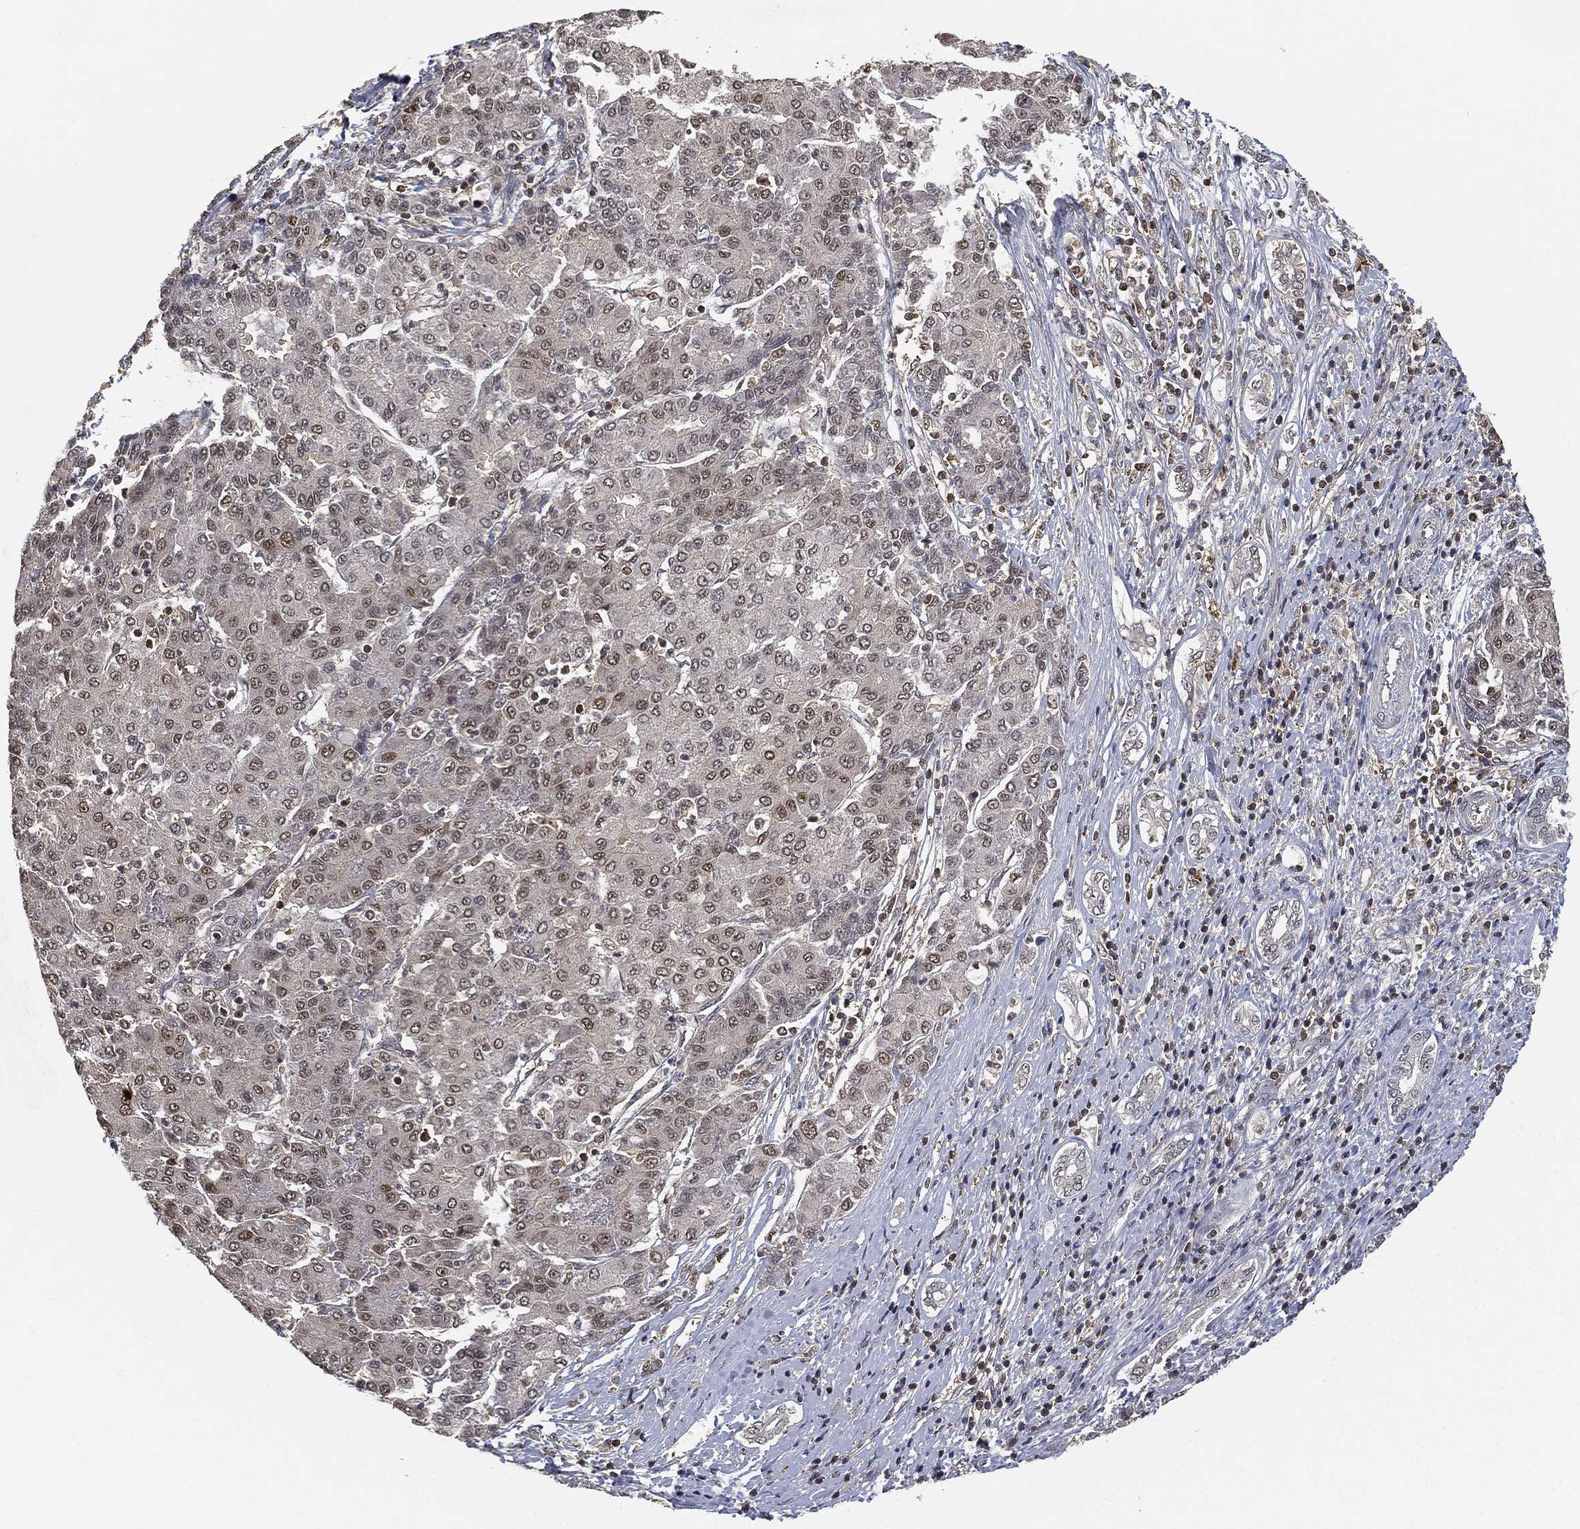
{"staining": {"intensity": "negative", "quantity": "none", "location": "none"}, "tissue": "liver cancer", "cell_type": "Tumor cells", "image_type": "cancer", "snomed": [{"axis": "morphology", "description": "Carcinoma, Hepatocellular, NOS"}, {"axis": "topography", "description": "Liver"}], "caption": "IHC image of neoplastic tissue: liver cancer (hepatocellular carcinoma) stained with DAB displays no significant protein positivity in tumor cells.", "gene": "WDR26", "patient": {"sex": "male", "age": 65}}